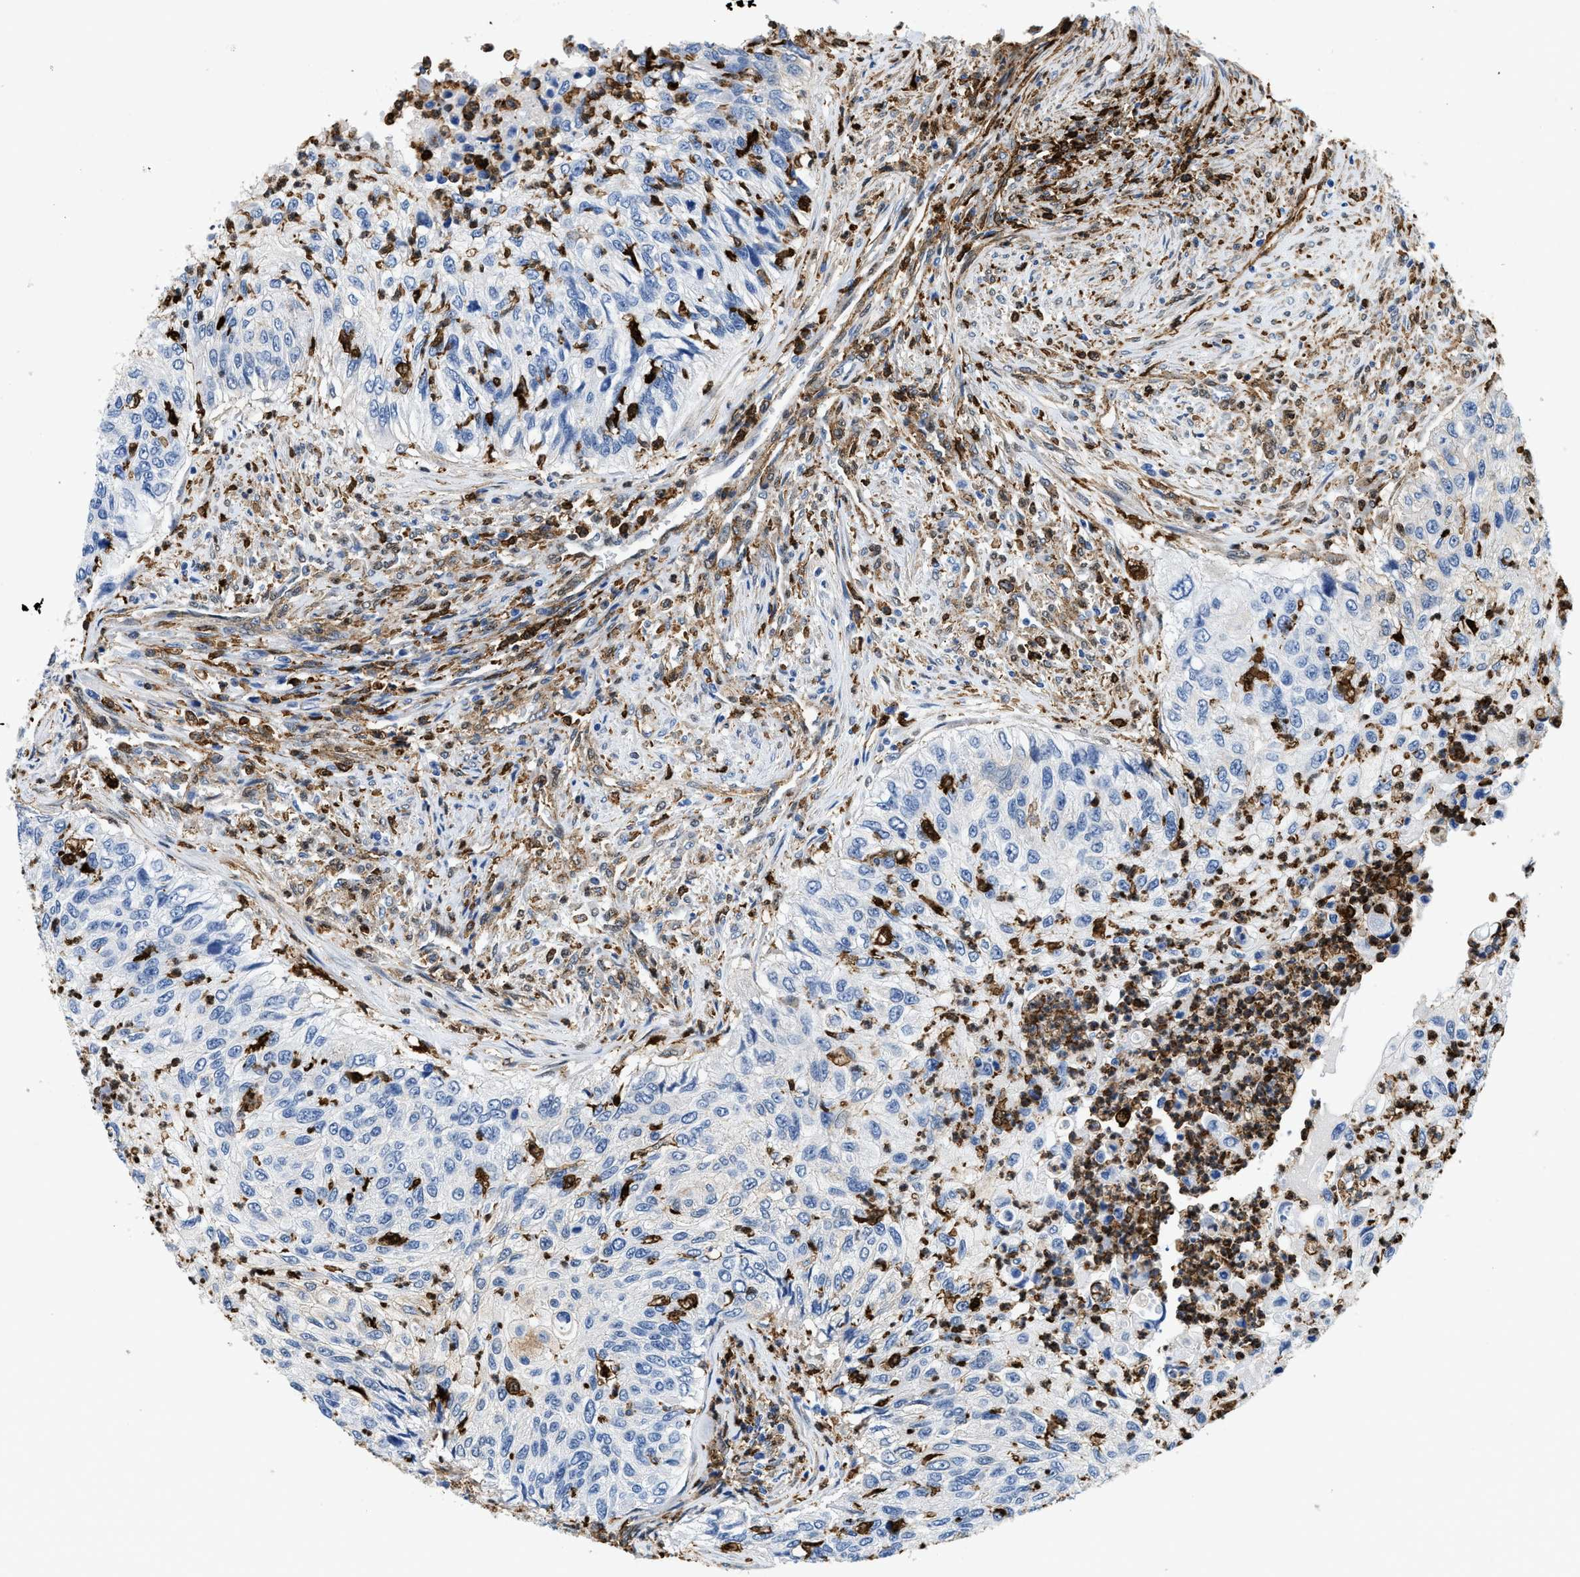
{"staining": {"intensity": "negative", "quantity": "none", "location": "none"}, "tissue": "urothelial cancer", "cell_type": "Tumor cells", "image_type": "cancer", "snomed": [{"axis": "morphology", "description": "Urothelial carcinoma, High grade"}, {"axis": "topography", "description": "Urinary bladder"}], "caption": "Immunohistochemistry (IHC) photomicrograph of urothelial carcinoma (high-grade) stained for a protein (brown), which exhibits no staining in tumor cells.", "gene": "GSN", "patient": {"sex": "female", "age": 60}}